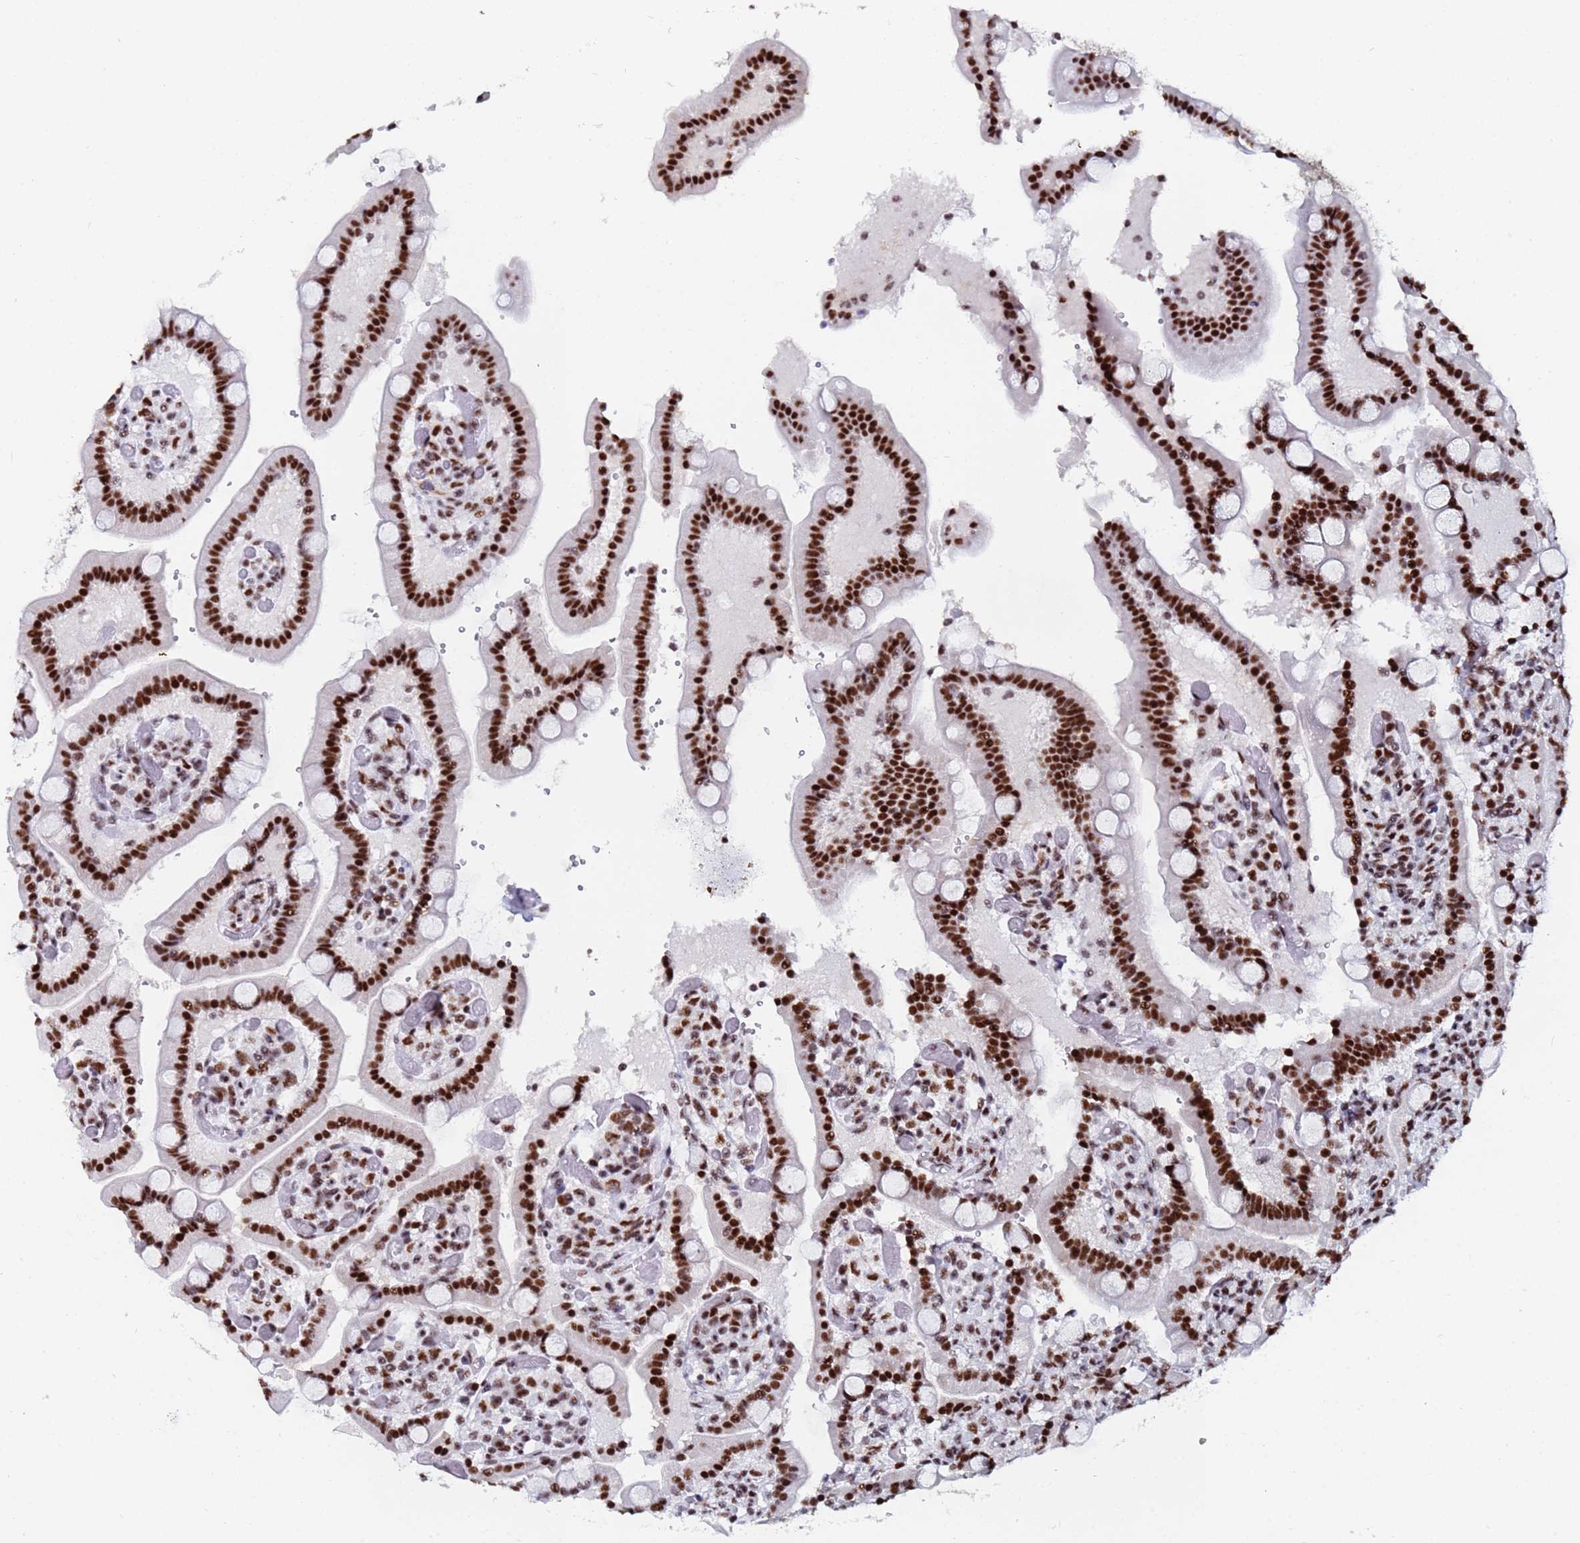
{"staining": {"intensity": "strong", "quantity": ">75%", "location": "nuclear"}, "tissue": "duodenum", "cell_type": "Glandular cells", "image_type": "normal", "snomed": [{"axis": "morphology", "description": "Normal tissue, NOS"}, {"axis": "topography", "description": "Duodenum"}], "caption": "A brown stain shows strong nuclear positivity of a protein in glandular cells of benign duodenum.", "gene": "SNRPA1", "patient": {"sex": "female", "age": 62}}